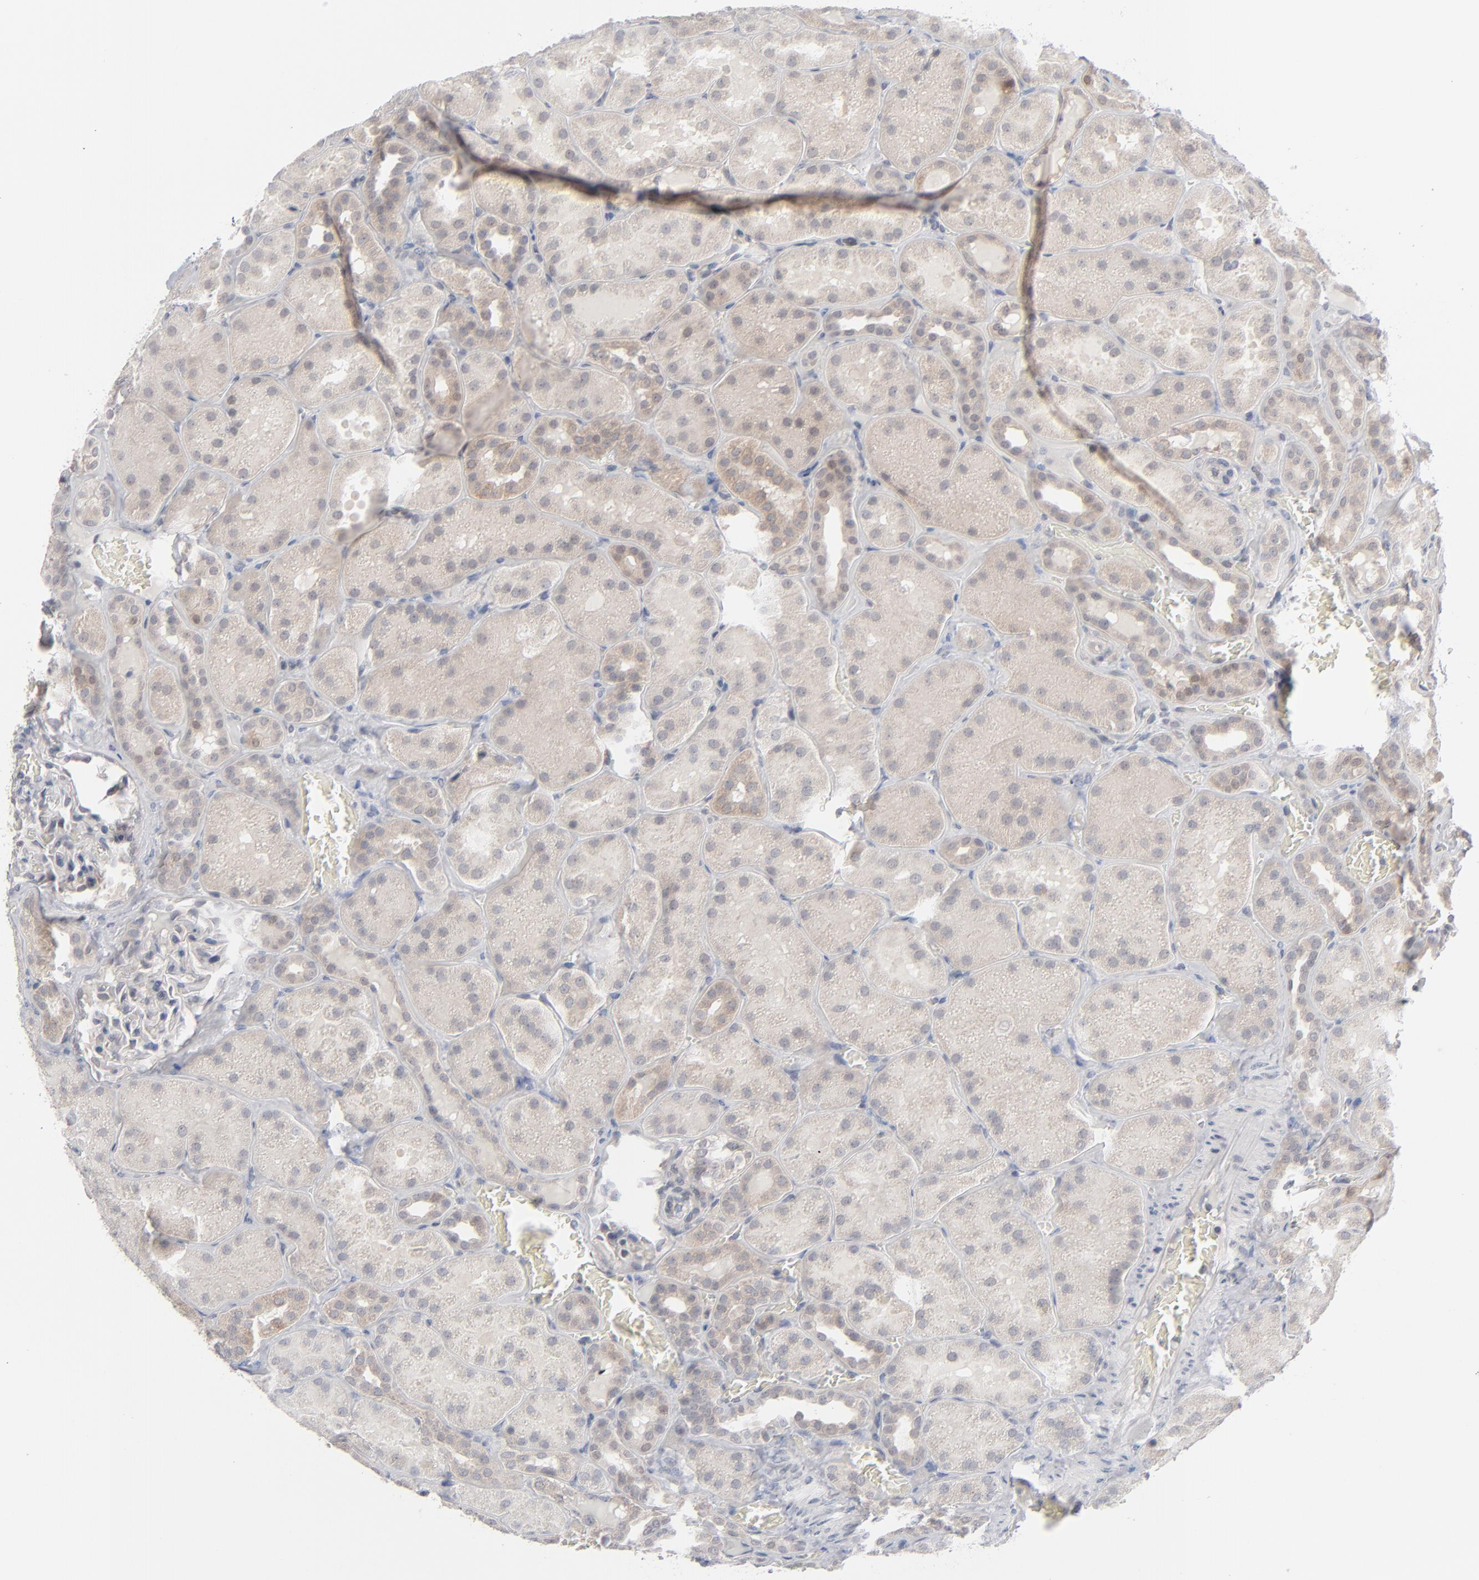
{"staining": {"intensity": "negative", "quantity": "none", "location": "none"}, "tissue": "kidney", "cell_type": "Cells in glomeruli", "image_type": "normal", "snomed": [{"axis": "morphology", "description": "Normal tissue, NOS"}, {"axis": "topography", "description": "Kidney"}], "caption": "High power microscopy image of an immunohistochemistry (IHC) histopathology image of unremarkable kidney, revealing no significant staining in cells in glomeruli.", "gene": "POF1B", "patient": {"sex": "male", "age": 28}}